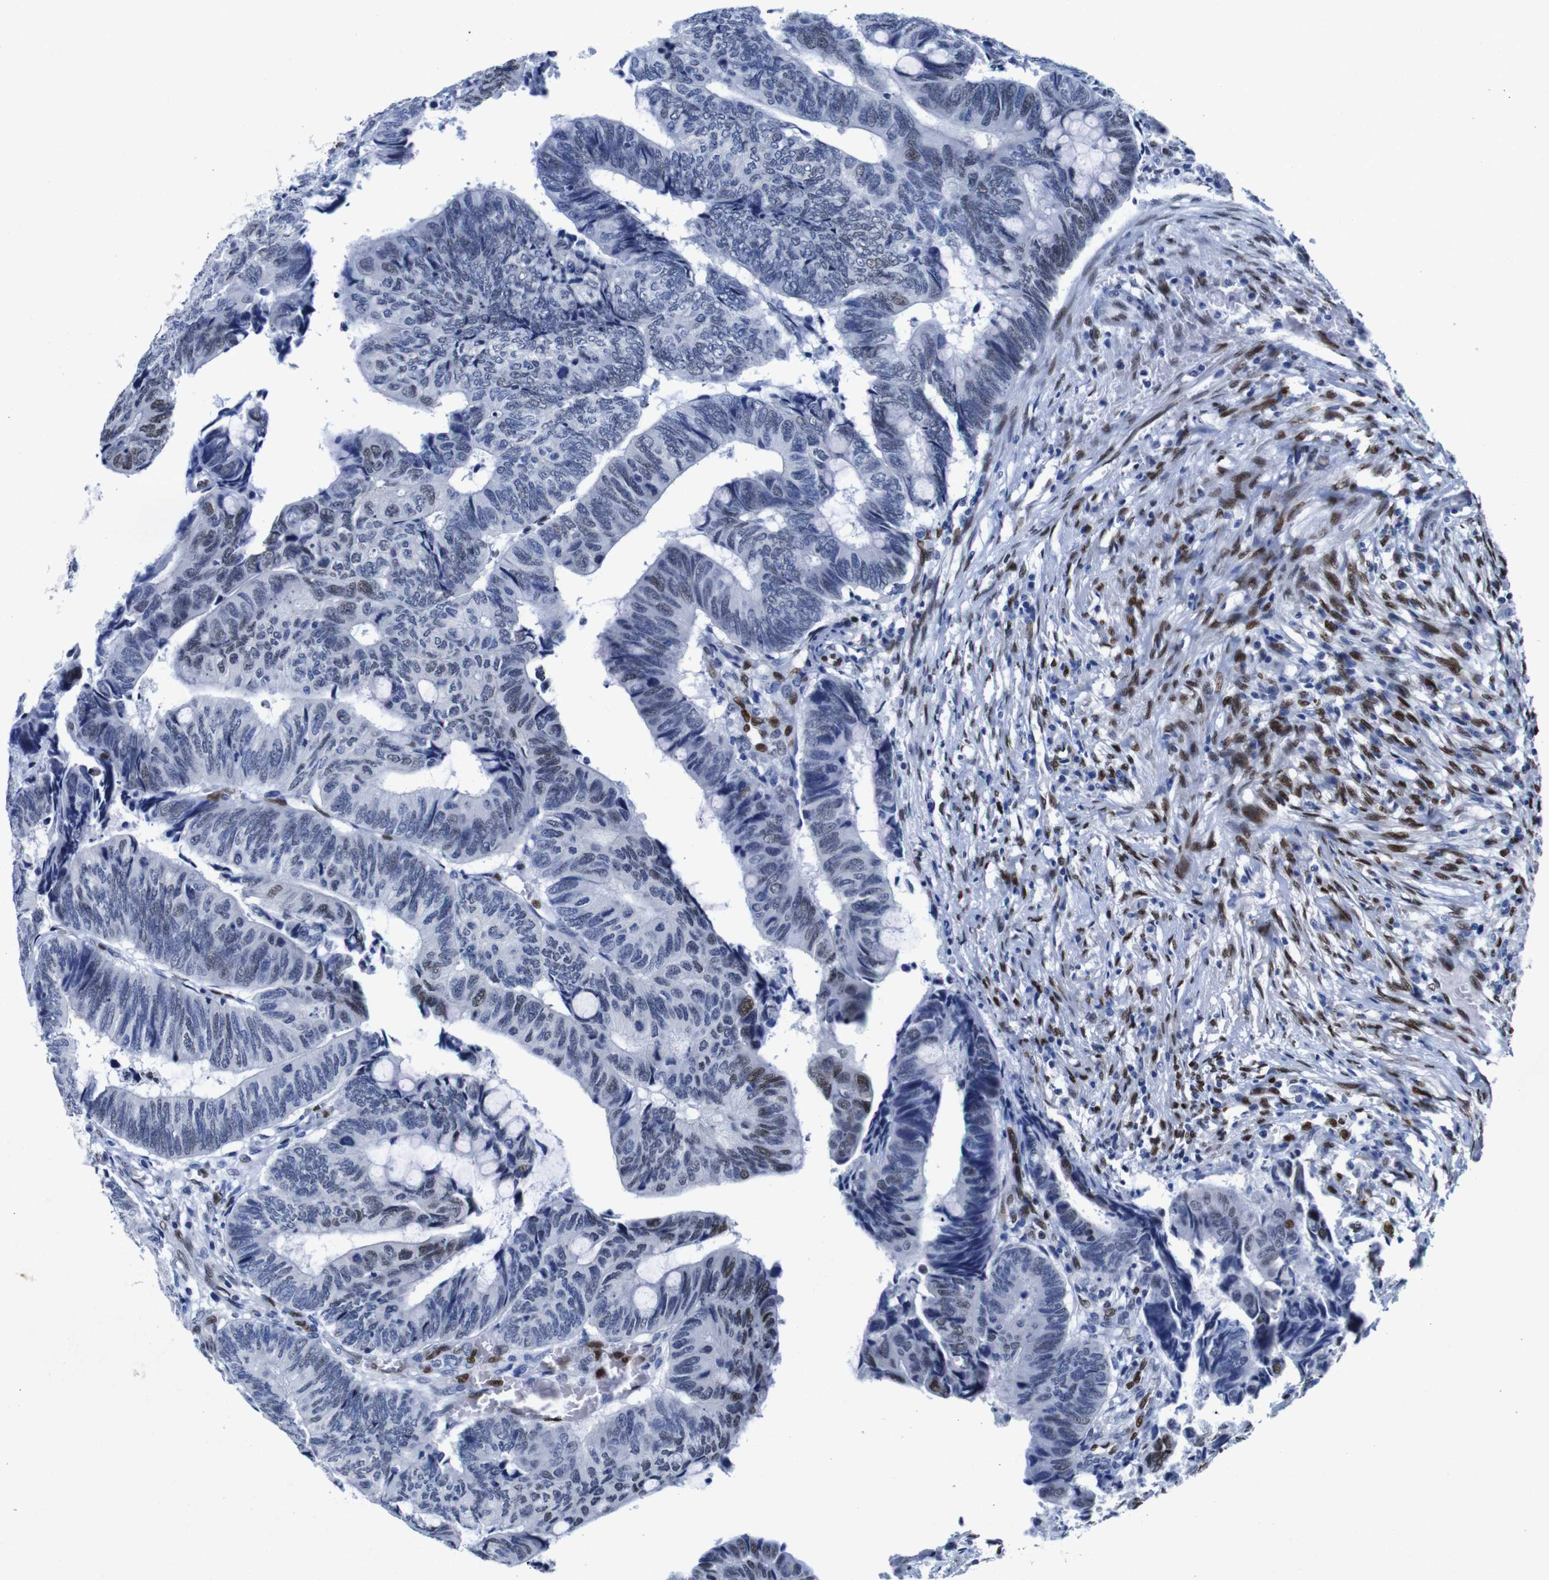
{"staining": {"intensity": "moderate", "quantity": "<25%", "location": "nuclear"}, "tissue": "colorectal cancer", "cell_type": "Tumor cells", "image_type": "cancer", "snomed": [{"axis": "morphology", "description": "Normal tissue, NOS"}, {"axis": "morphology", "description": "Adenocarcinoma, NOS"}, {"axis": "topography", "description": "Rectum"}, {"axis": "topography", "description": "Peripheral nerve tissue"}], "caption": "A brown stain labels moderate nuclear staining of a protein in adenocarcinoma (colorectal) tumor cells.", "gene": "FOSL2", "patient": {"sex": "male", "age": 92}}